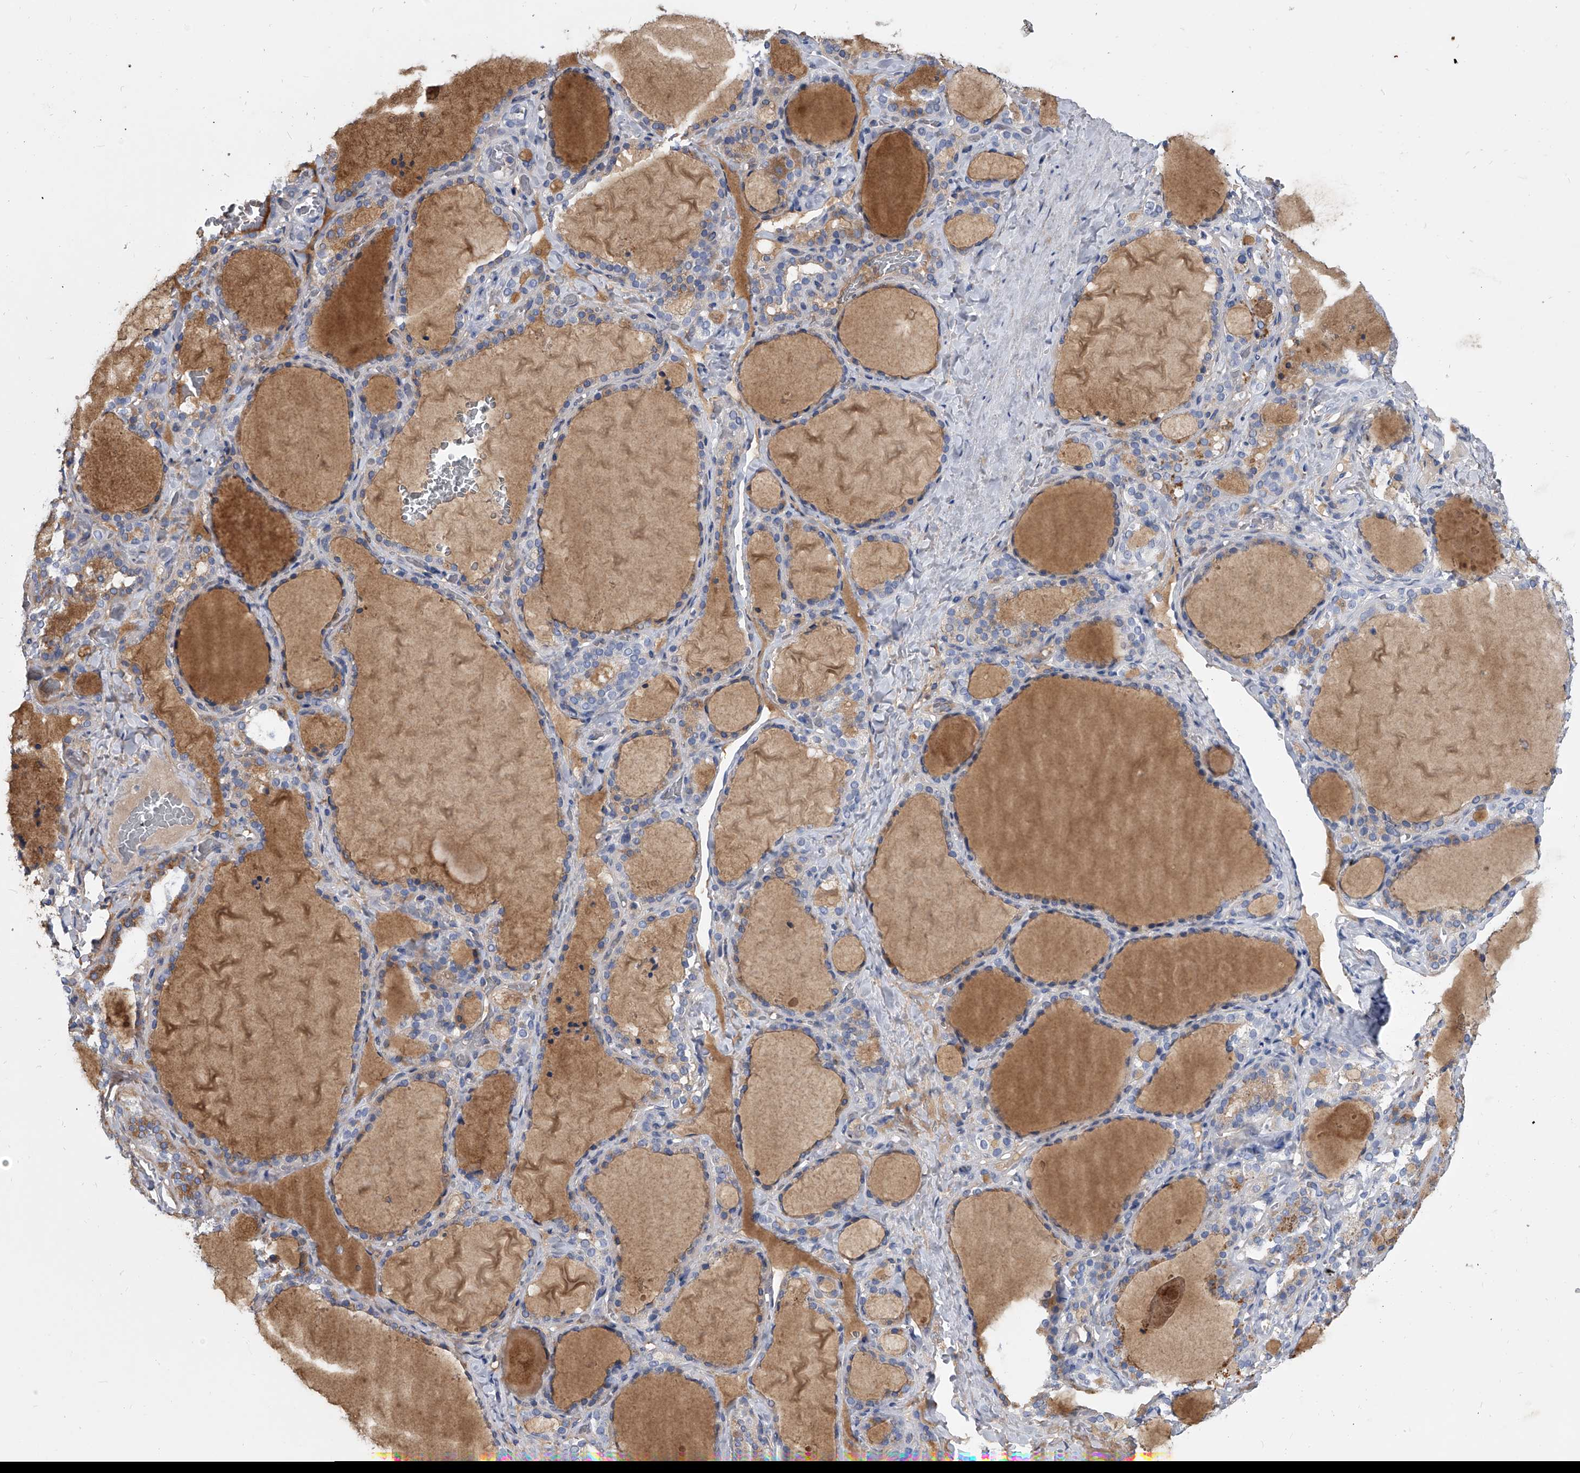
{"staining": {"intensity": "weak", "quantity": "<25%", "location": "cytoplasmic/membranous"}, "tissue": "thyroid gland", "cell_type": "Glandular cells", "image_type": "normal", "snomed": [{"axis": "morphology", "description": "Normal tissue, NOS"}, {"axis": "topography", "description": "Thyroid gland"}], "caption": "Immunohistochemistry photomicrograph of benign thyroid gland: human thyroid gland stained with DAB (3,3'-diaminobenzidine) shows no significant protein positivity in glandular cells. Brightfield microscopy of immunohistochemistry stained with DAB (3,3'-diaminobenzidine) (brown) and hematoxylin (blue), captured at high magnification.", "gene": "SPP1", "patient": {"sex": "female", "age": 22}}